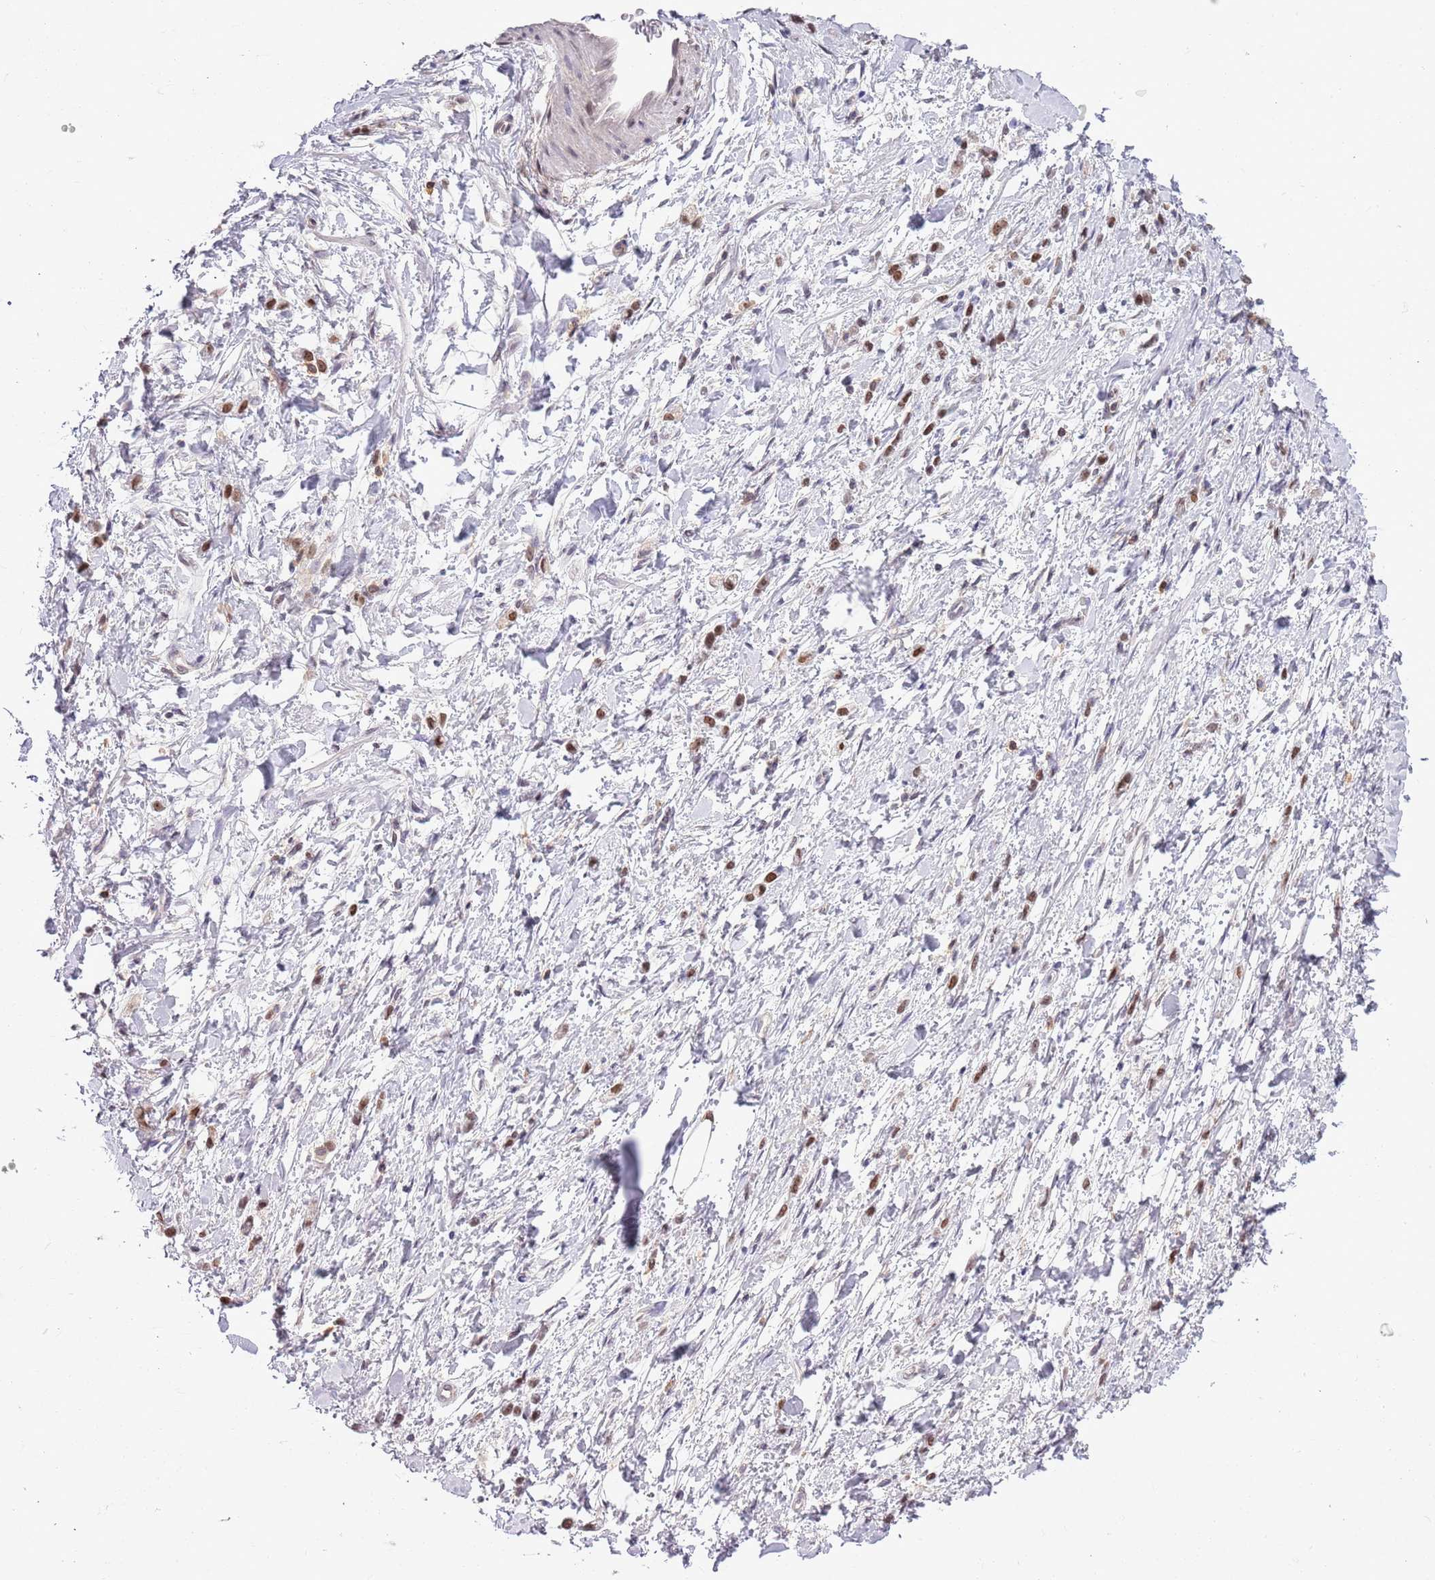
{"staining": {"intensity": "moderate", "quantity": "25%-75%", "location": "nuclear"}, "tissue": "stomach cancer", "cell_type": "Tumor cells", "image_type": "cancer", "snomed": [{"axis": "morphology", "description": "Adenocarcinoma, NOS"}, {"axis": "topography", "description": "Stomach"}], "caption": "Protein analysis of stomach adenocarcinoma tissue shows moderate nuclear expression in about 25%-75% of tumor cells.", "gene": "DHX32", "patient": {"sex": "female", "age": 60}}